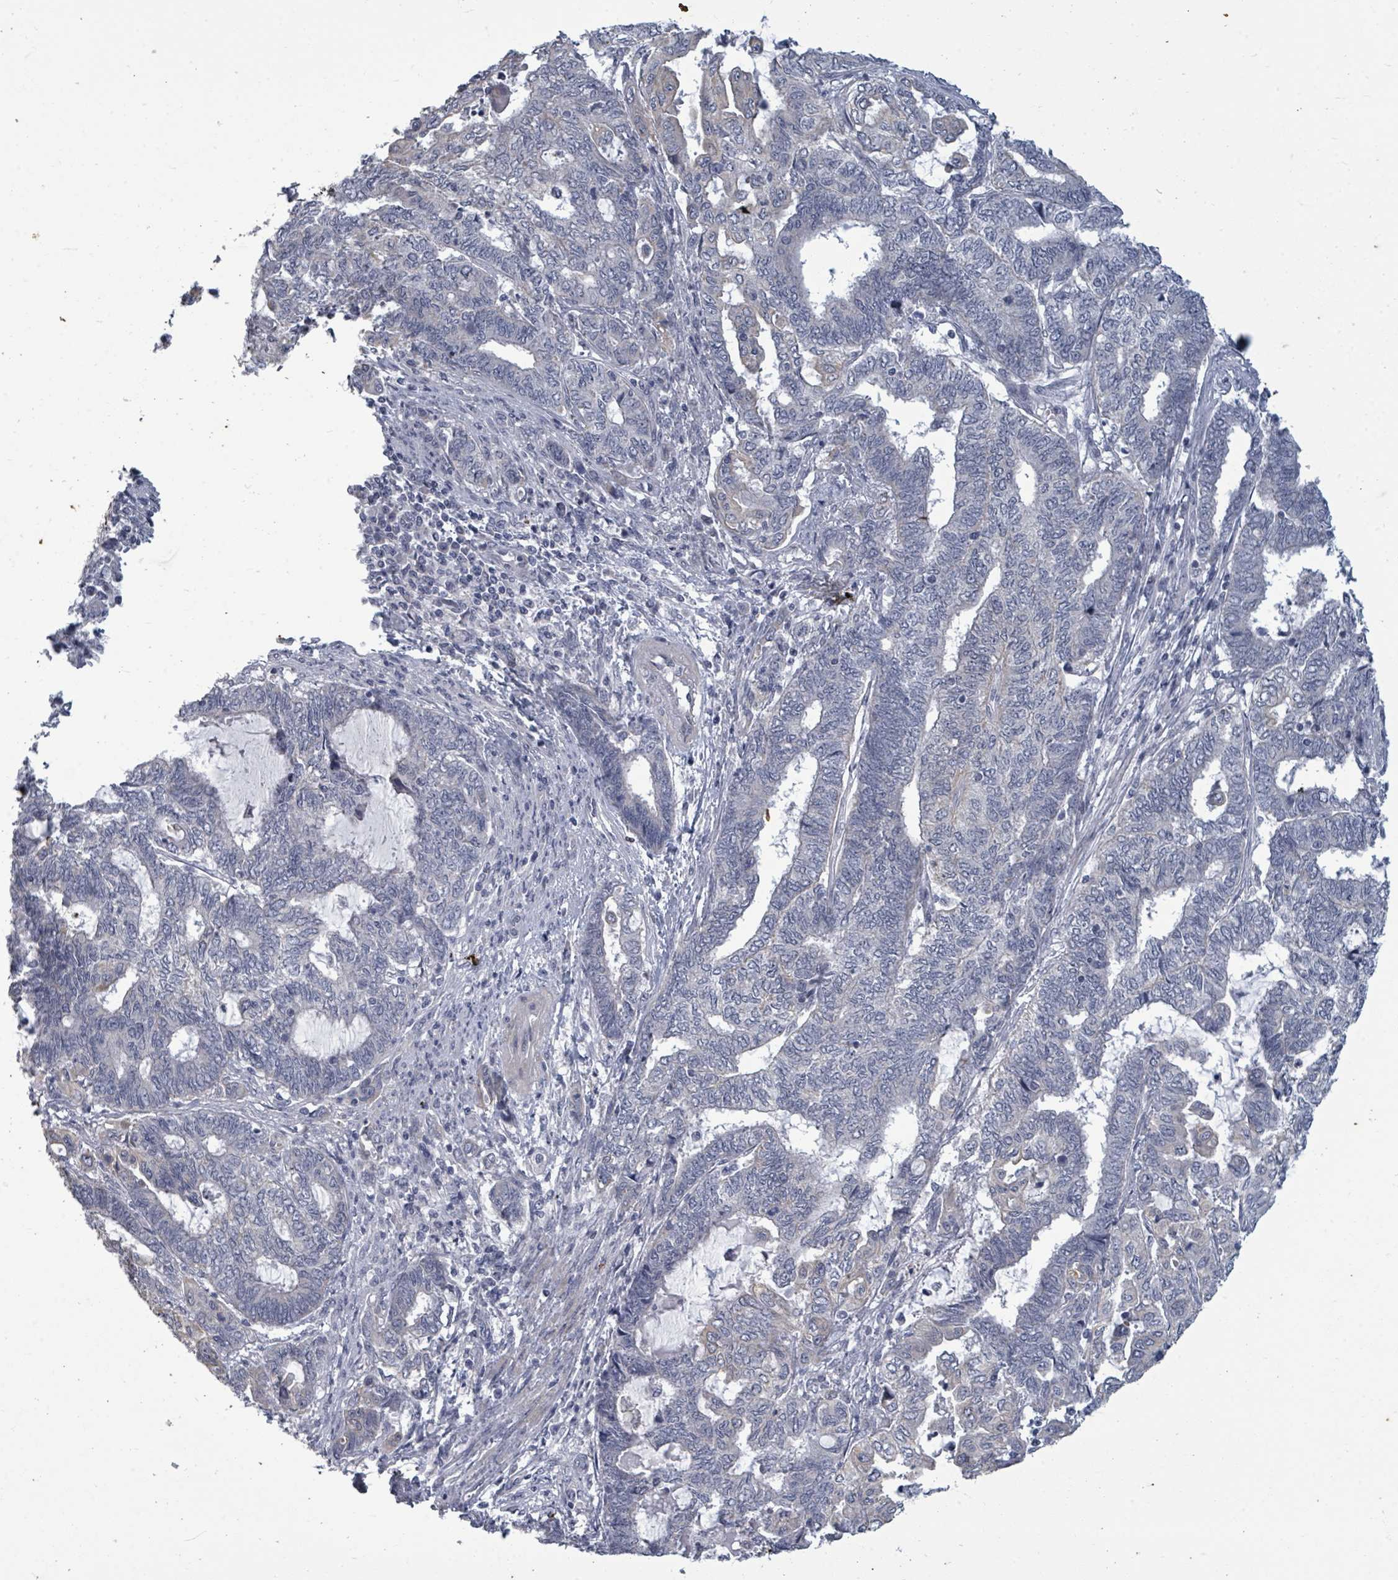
{"staining": {"intensity": "negative", "quantity": "none", "location": "none"}, "tissue": "endometrial cancer", "cell_type": "Tumor cells", "image_type": "cancer", "snomed": [{"axis": "morphology", "description": "Adenocarcinoma, NOS"}, {"axis": "topography", "description": "Uterus"}, {"axis": "topography", "description": "Endometrium"}], "caption": "Tumor cells show no significant positivity in adenocarcinoma (endometrial).", "gene": "ASB12", "patient": {"sex": "female", "age": 70}}